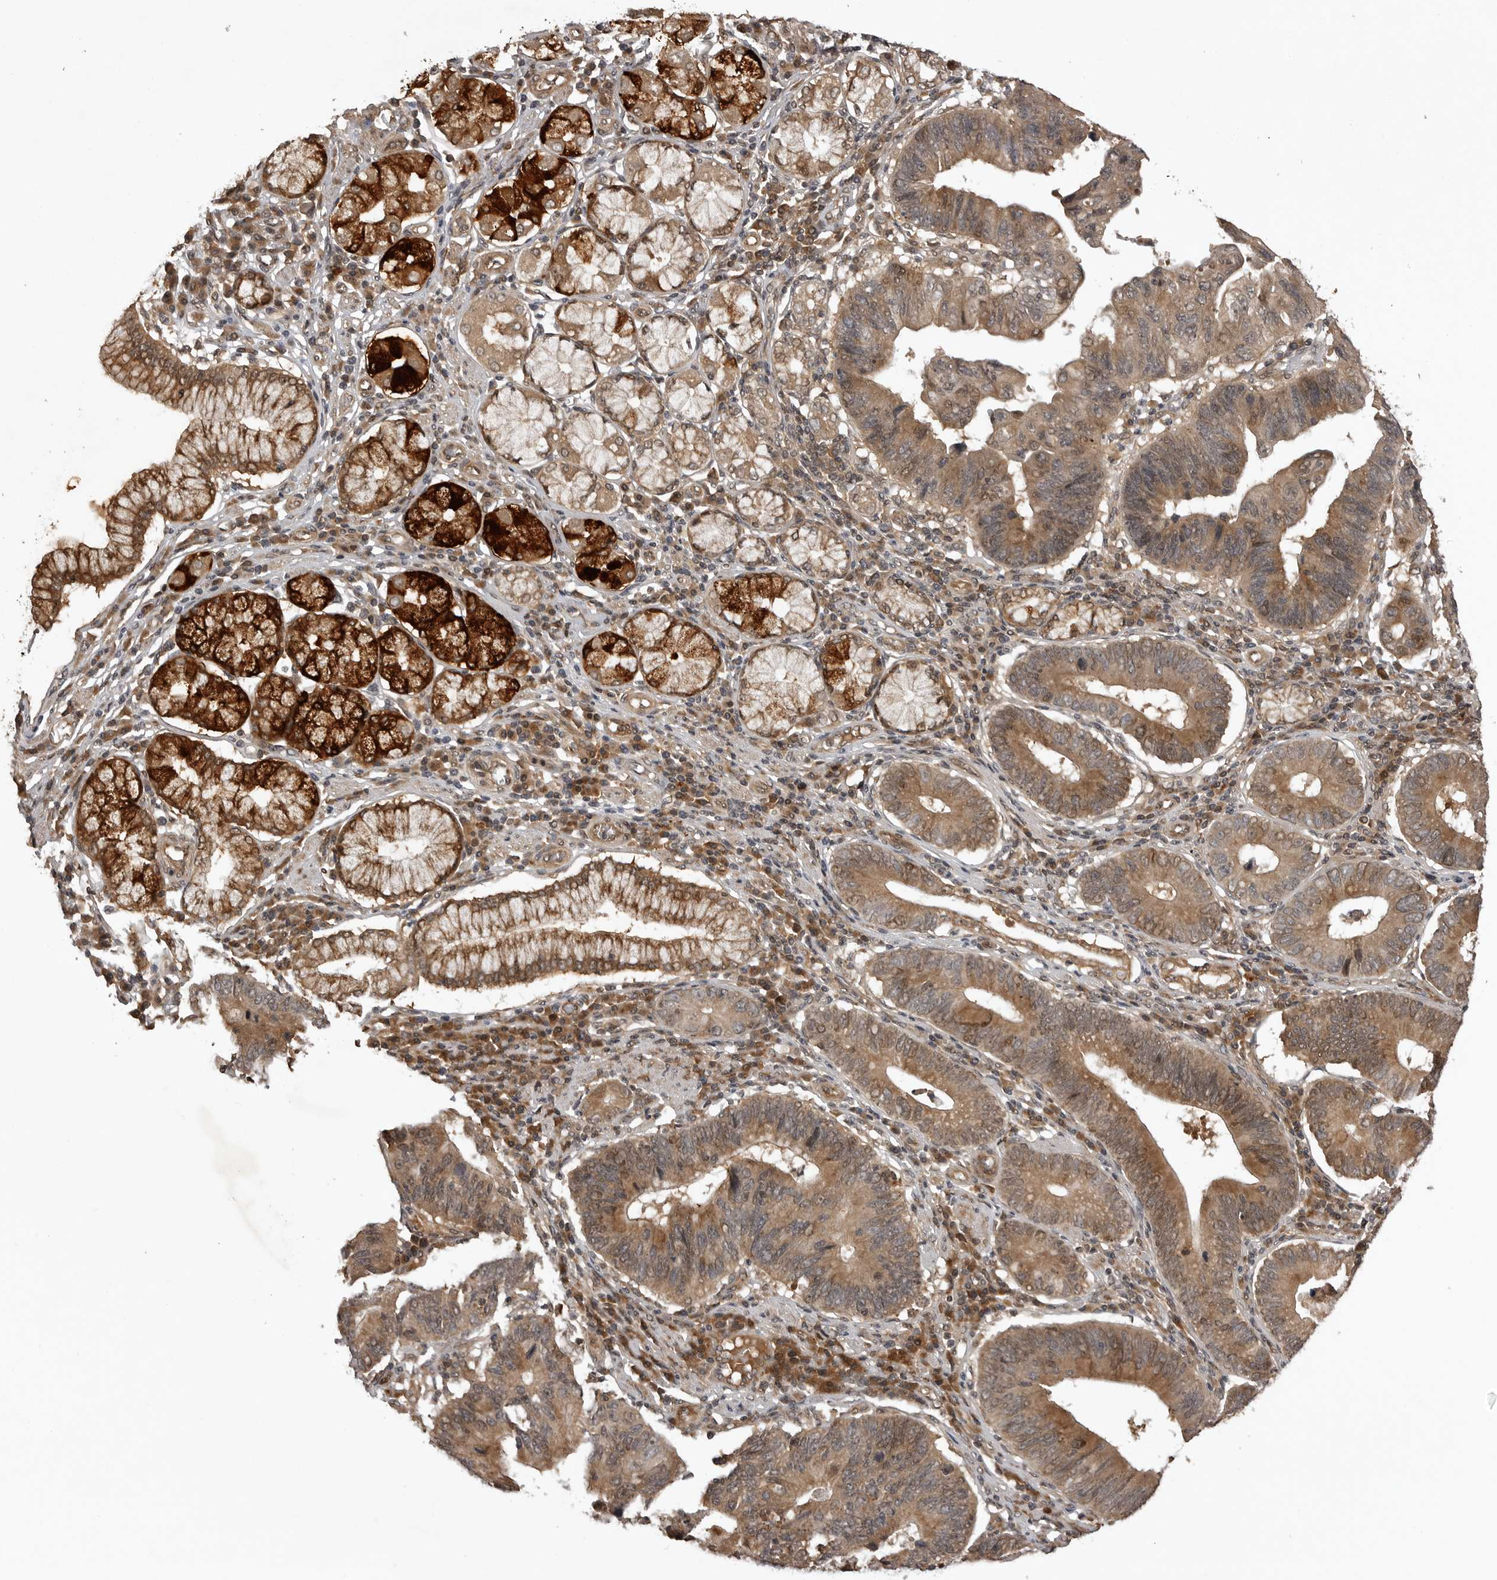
{"staining": {"intensity": "moderate", "quantity": ">75%", "location": "cytoplasmic/membranous"}, "tissue": "stomach cancer", "cell_type": "Tumor cells", "image_type": "cancer", "snomed": [{"axis": "morphology", "description": "Adenocarcinoma, NOS"}, {"axis": "topography", "description": "Stomach"}], "caption": "The image shows immunohistochemical staining of stomach adenocarcinoma. There is moderate cytoplasmic/membranous positivity is present in about >75% of tumor cells.", "gene": "AKAP7", "patient": {"sex": "male", "age": 59}}